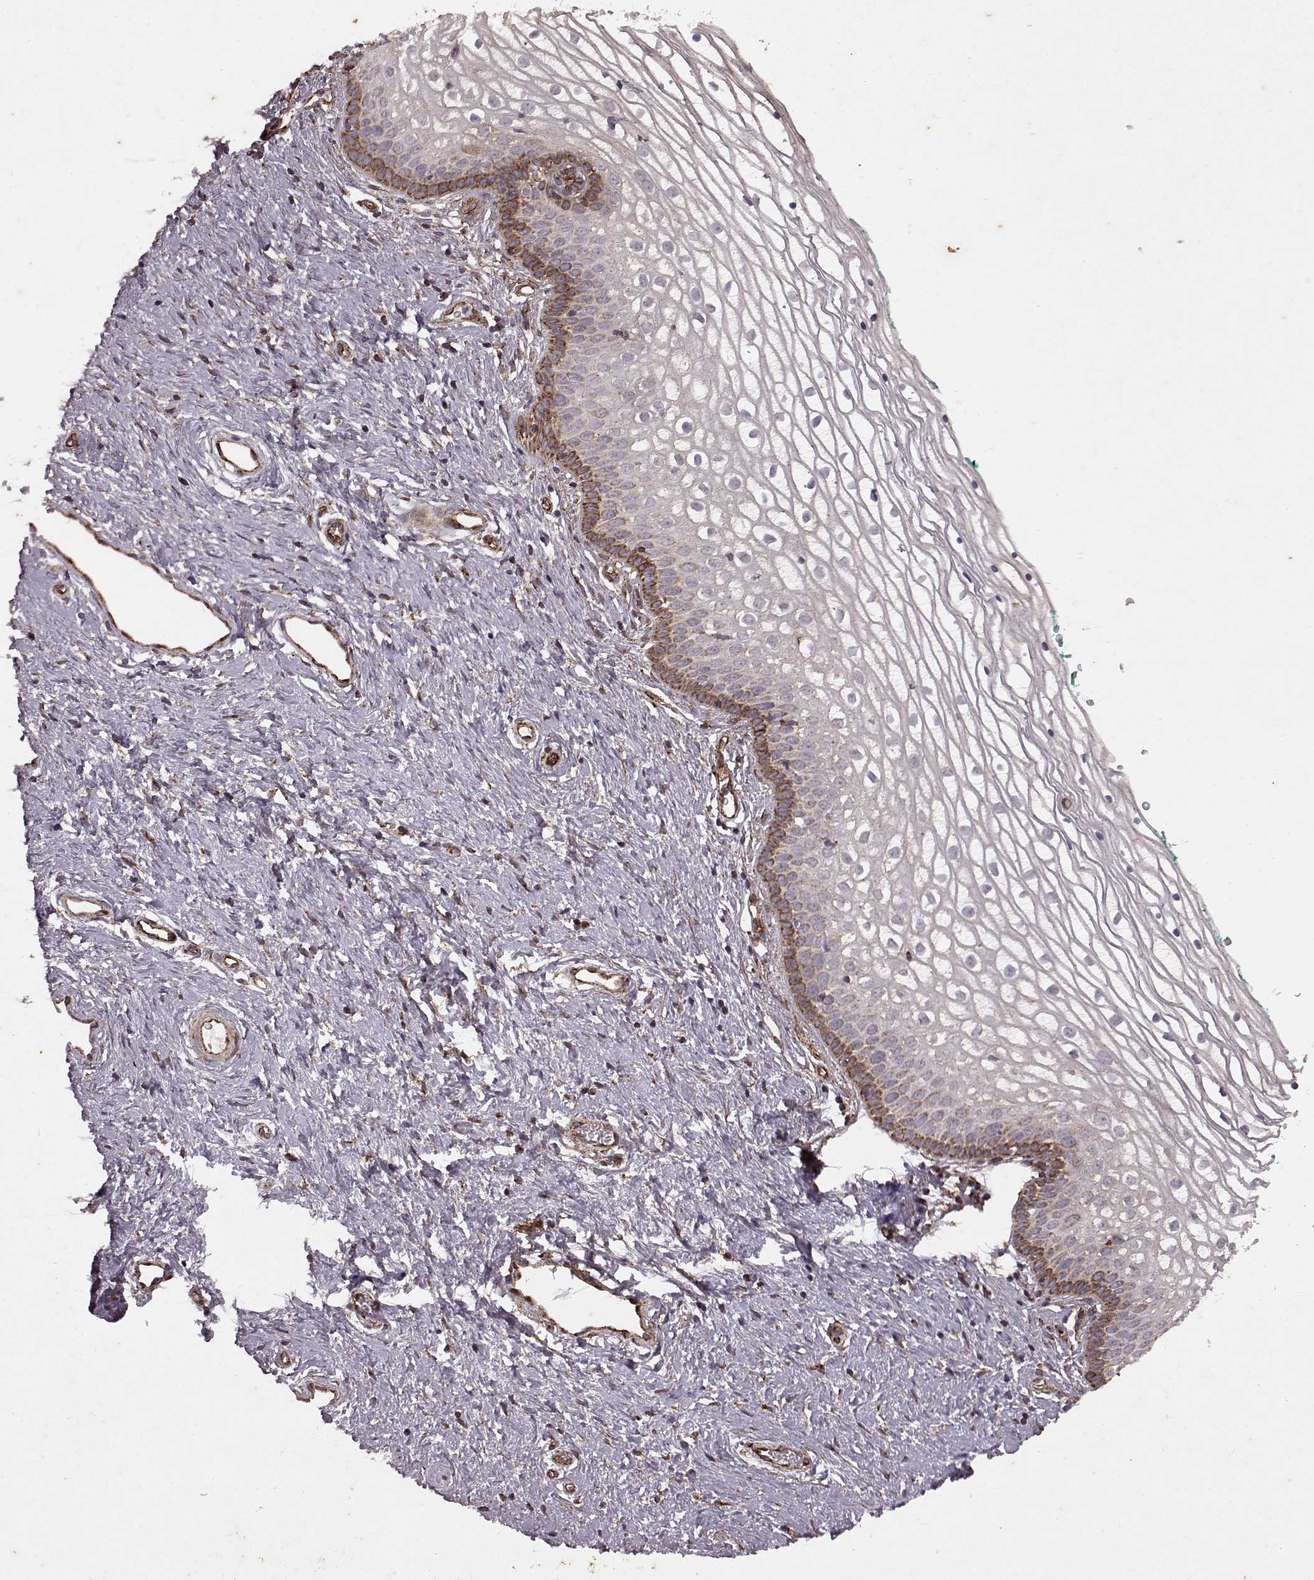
{"staining": {"intensity": "moderate", "quantity": "<25%", "location": "cytoplasmic/membranous"}, "tissue": "vagina", "cell_type": "Squamous epithelial cells", "image_type": "normal", "snomed": [{"axis": "morphology", "description": "Normal tissue, NOS"}, {"axis": "topography", "description": "Vagina"}], "caption": "About <25% of squamous epithelial cells in benign vagina exhibit moderate cytoplasmic/membranous protein positivity as visualized by brown immunohistochemical staining.", "gene": "ENSG00000285130", "patient": {"sex": "female", "age": 36}}